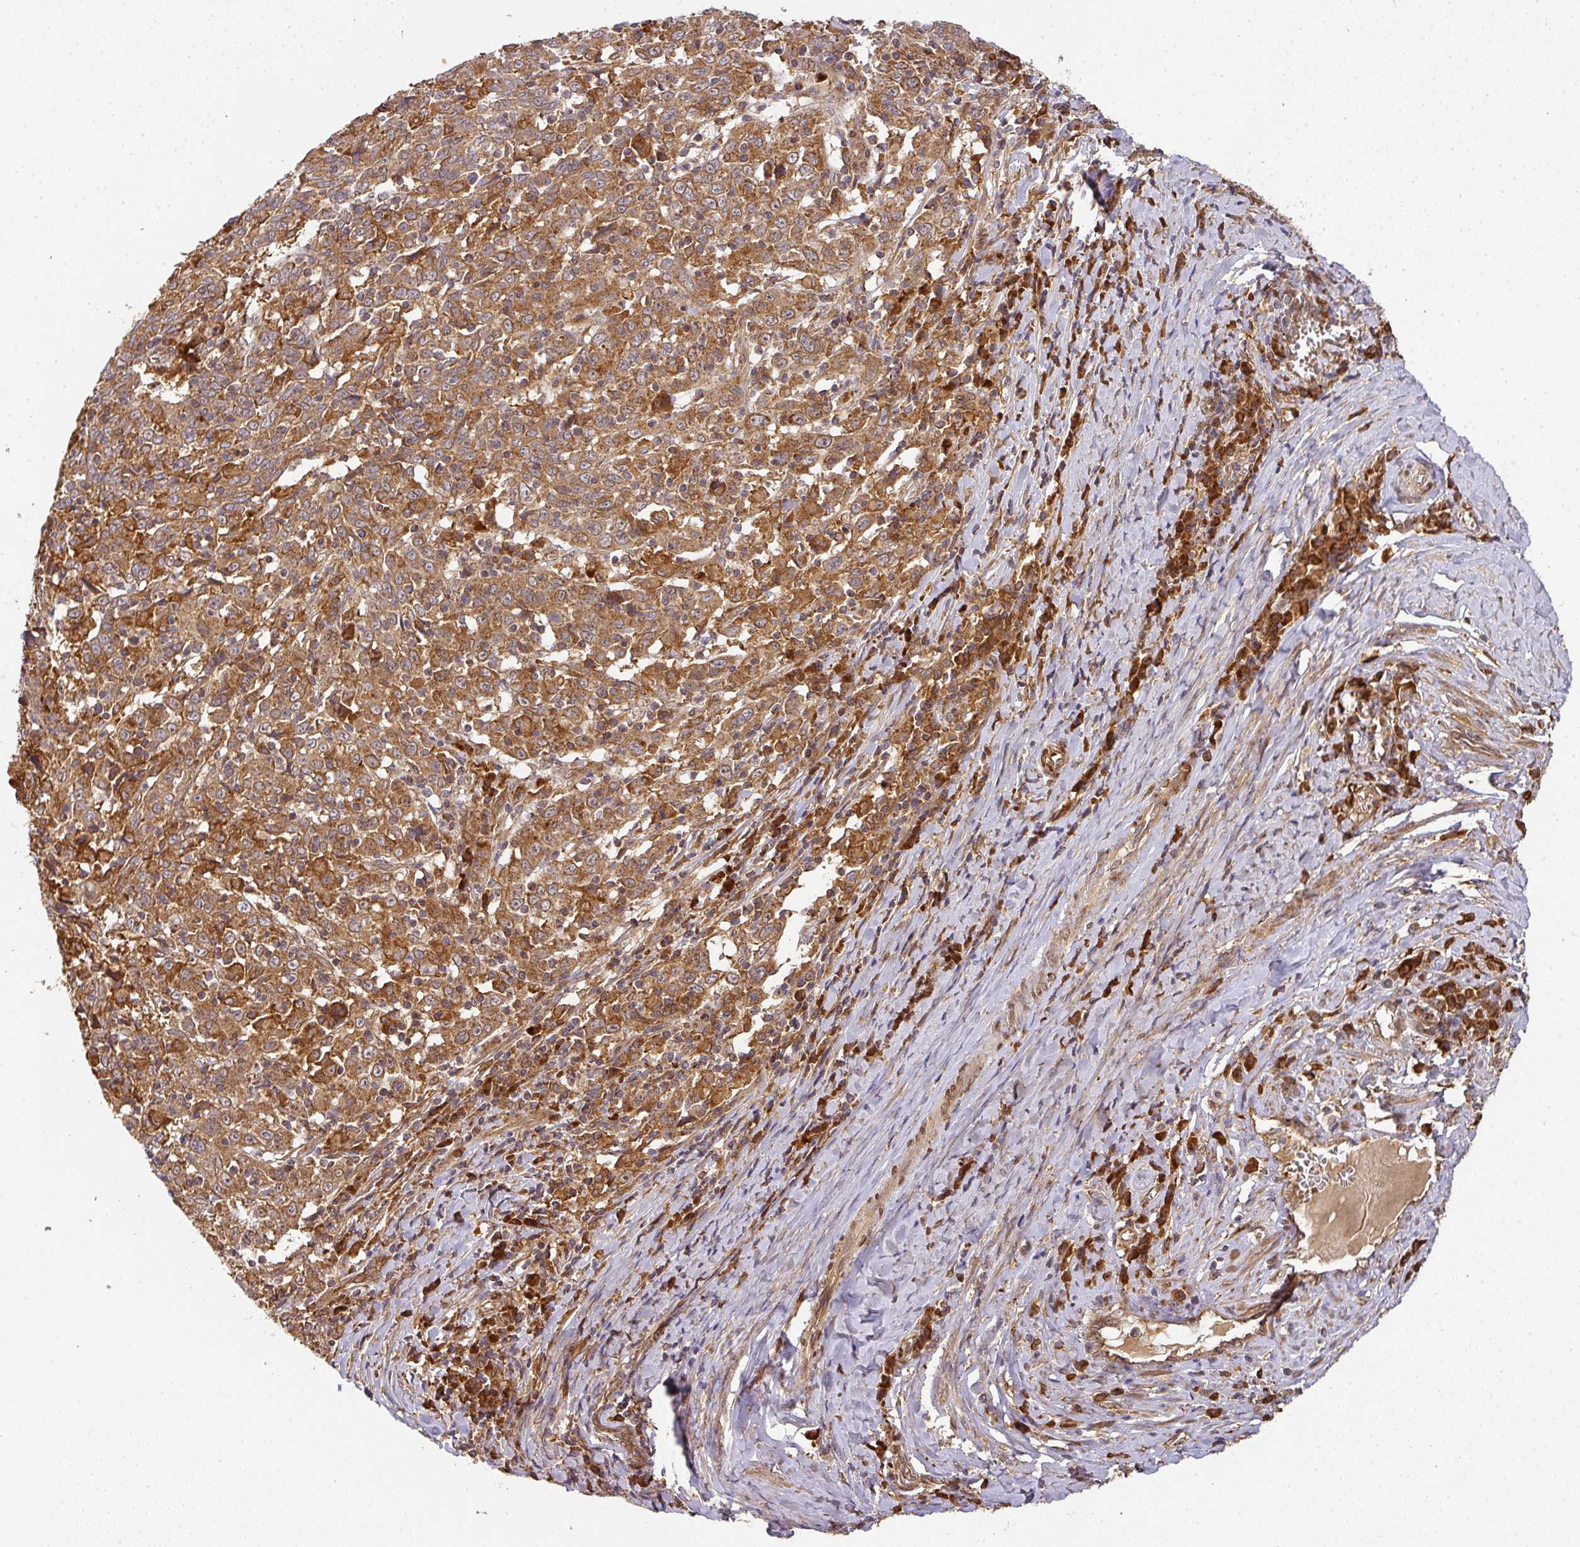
{"staining": {"intensity": "moderate", "quantity": ">75%", "location": "cytoplasmic/membranous"}, "tissue": "cervical cancer", "cell_type": "Tumor cells", "image_type": "cancer", "snomed": [{"axis": "morphology", "description": "Squamous cell carcinoma, NOS"}, {"axis": "topography", "description": "Cervix"}], "caption": "This histopathology image displays immunohistochemistry staining of human cervical cancer, with medium moderate cytoplasmic/membranous positivity in about >75% of tumor cells.", "gene": "MALSU1", "patient": {"sex": "female", "age": 46}}